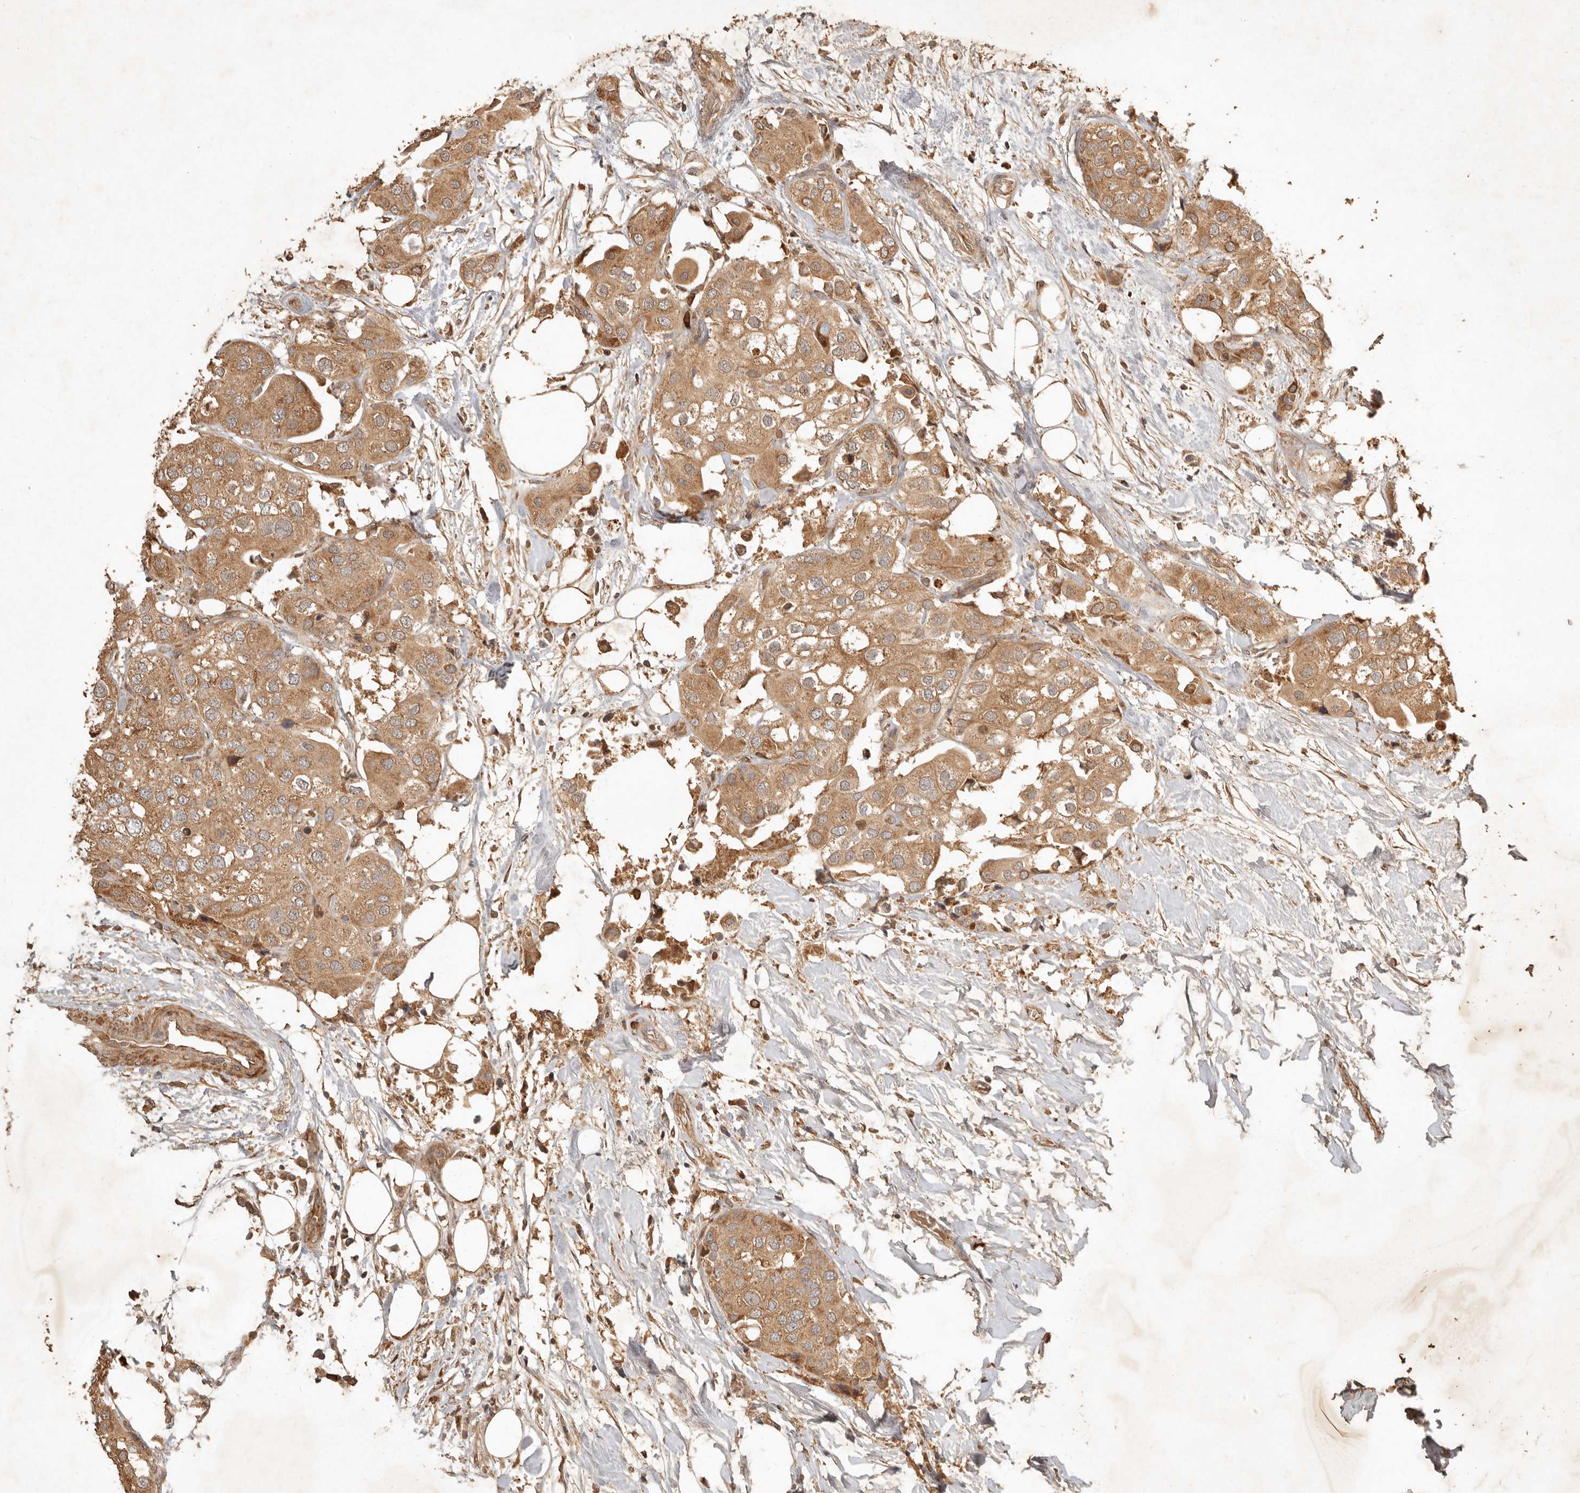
{"staining": {"intensity": "moderate", "quantity": ">75%", "location": "cytoplasmic/membranous"}, "tissue": "urothelial cancer", "cell_type": "Tumor cells", "image_type": "cancer", "snomed": [{"axis": "morphology", "description": "Urothelial carcinoma, High grade"}, {"axis": "topography", "description": "Urinary bladder"}], "caption": "Approximately >75% of tumor cells in human high-grade urothelial carcinoma demonstrate moderate cytoplasmic/membranous protein staining as visualized by brown immunohistochemical staining.", "gene": "CLEC4C", "patient": {"sex": "male", "age": 64}}